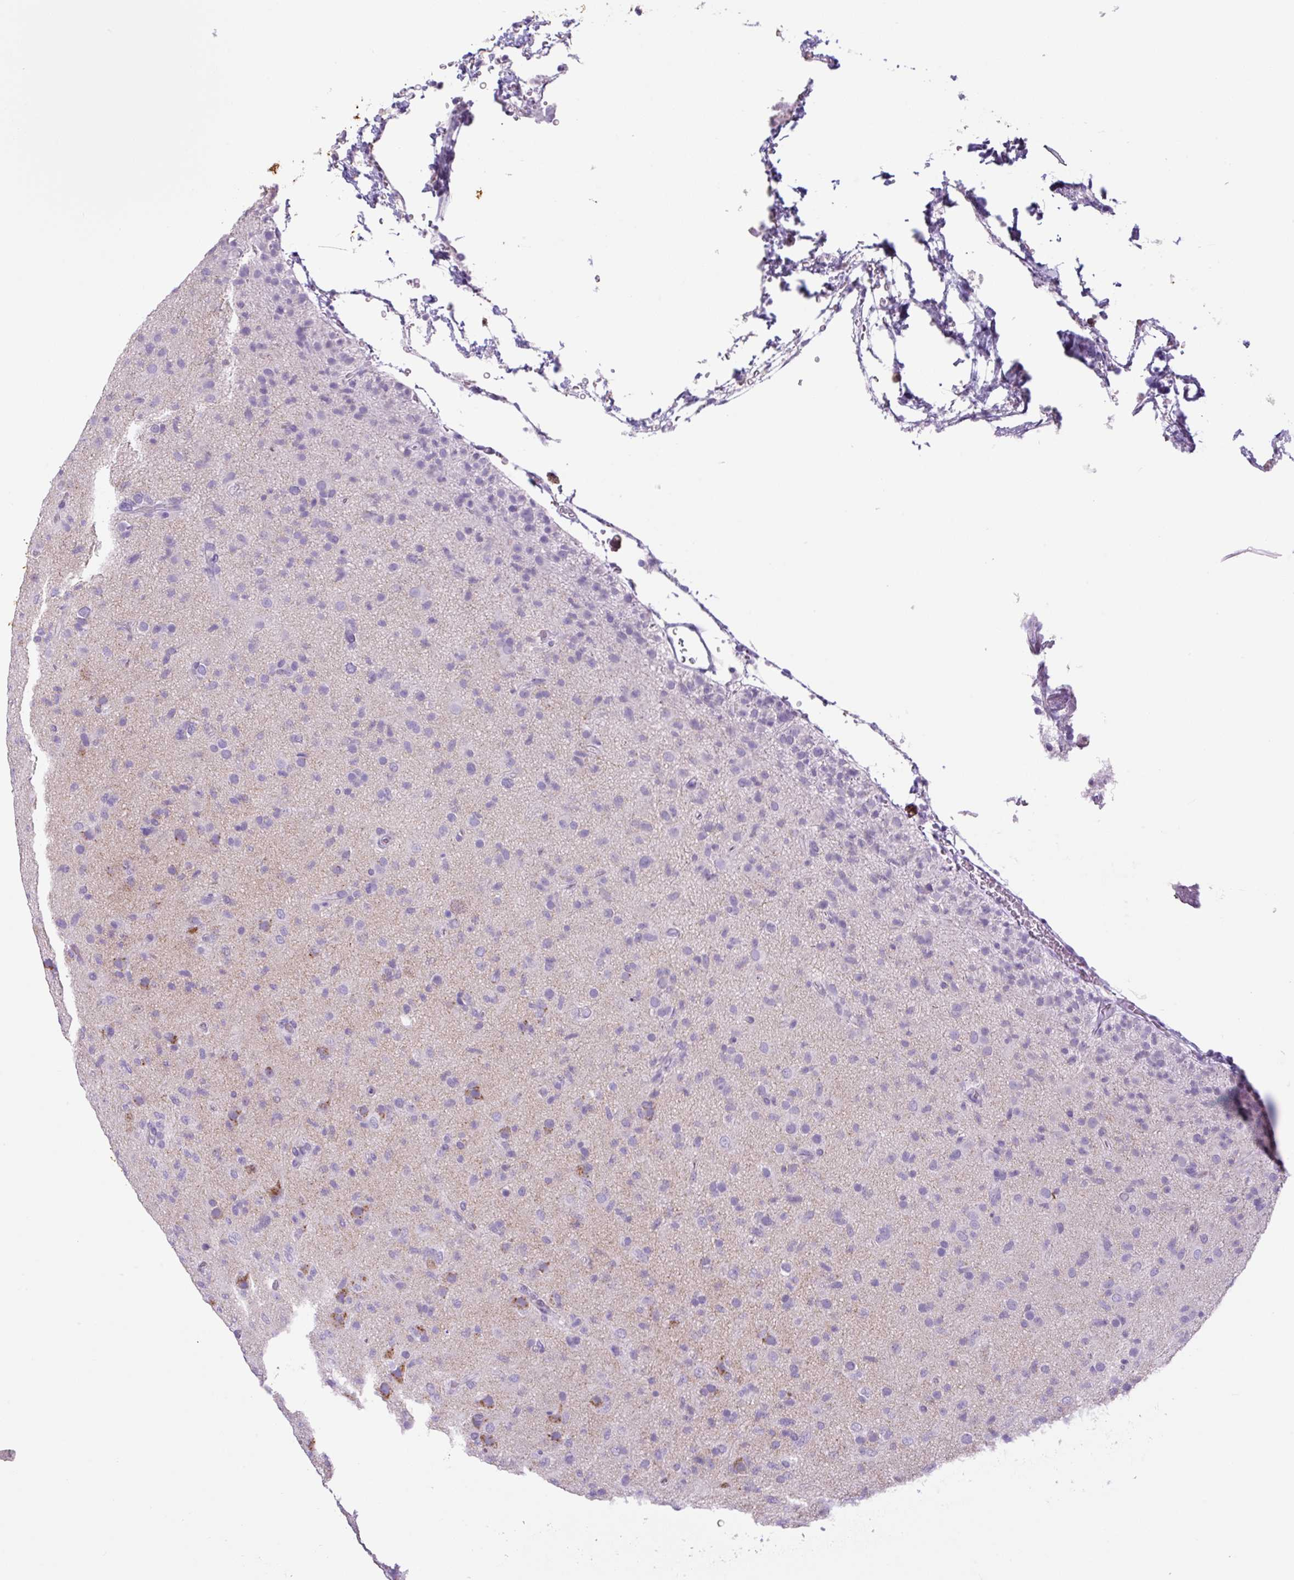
{"staining": {"intensity": "negative", "quantity": "none", "location": "none"}, "tissue": "glioma", "cell_type": "Tumor cells", "image_type": "cancer", "snomed": [{"axis": "morphology", "description": "Glioma, malignant, Low grade"}, {"axis": "topography", "description": "Brain"}], "caption": "The histopathology image displays no significant staining in tumor cells of malignant glioma (low-grade).", "gene": "CHGA", "patient": {"sex": "male", "age": 65}}